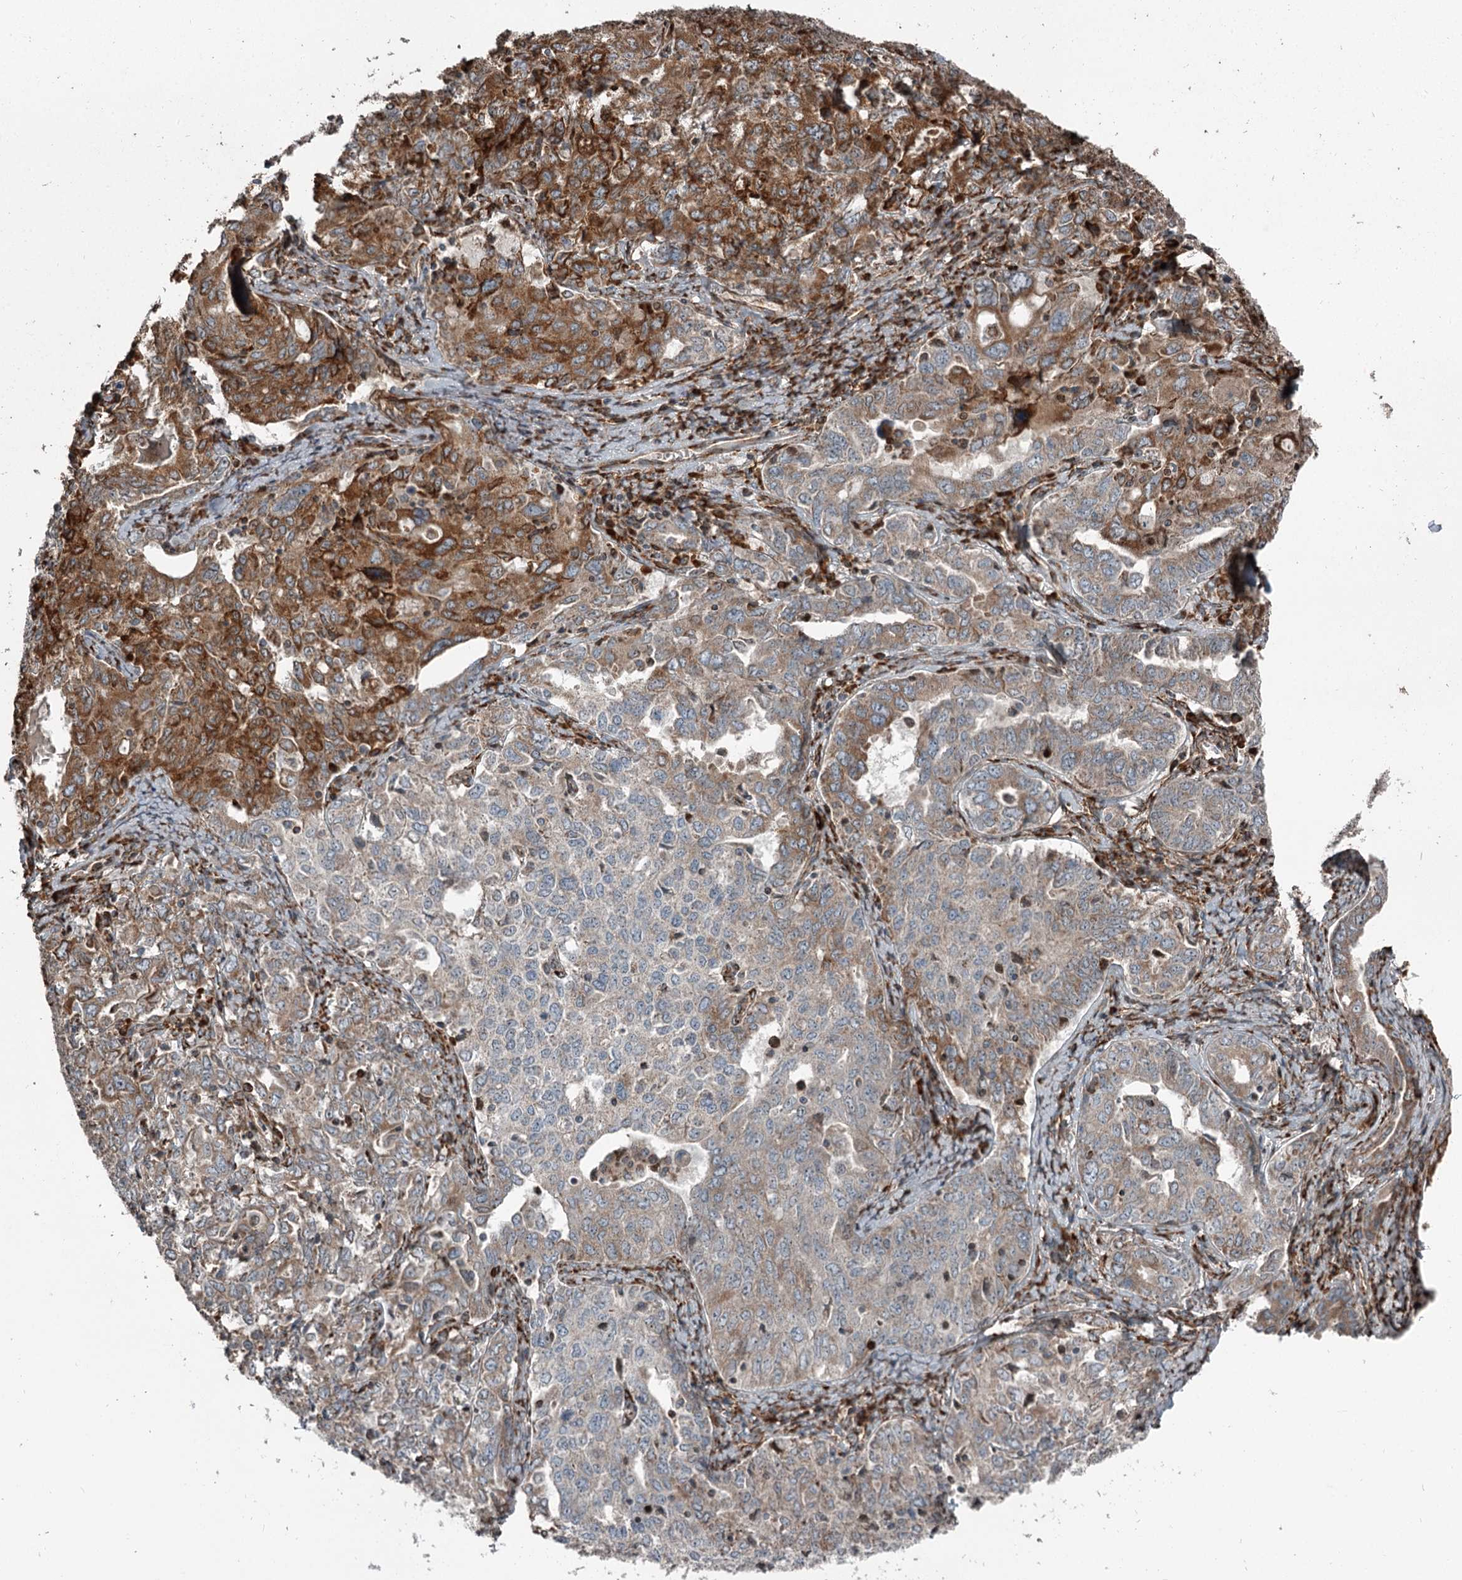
{"staining": {"intensity": "moderate", "quantity": "25%-75%", "location": "cytoplasmic/membranous"}, "tissue": "ovarian cancer", "cell_type": "Tumor cells", "image_type": "cancer", "snomed": [{"axis": "morphology", "description": "Carcinoma, endometroid"}, {"axis": "topography", "description": "Ovary"}], "caption": "A micrograph showing moderate cytoplasmic/membranous expression in about 25%-75% of tumor cells in ovarian endometroid carcinoma, as visualized by brown immunohistochemical staining.", "gene": "RASSF8", "patient": {"sex": "female", "age": 62}}